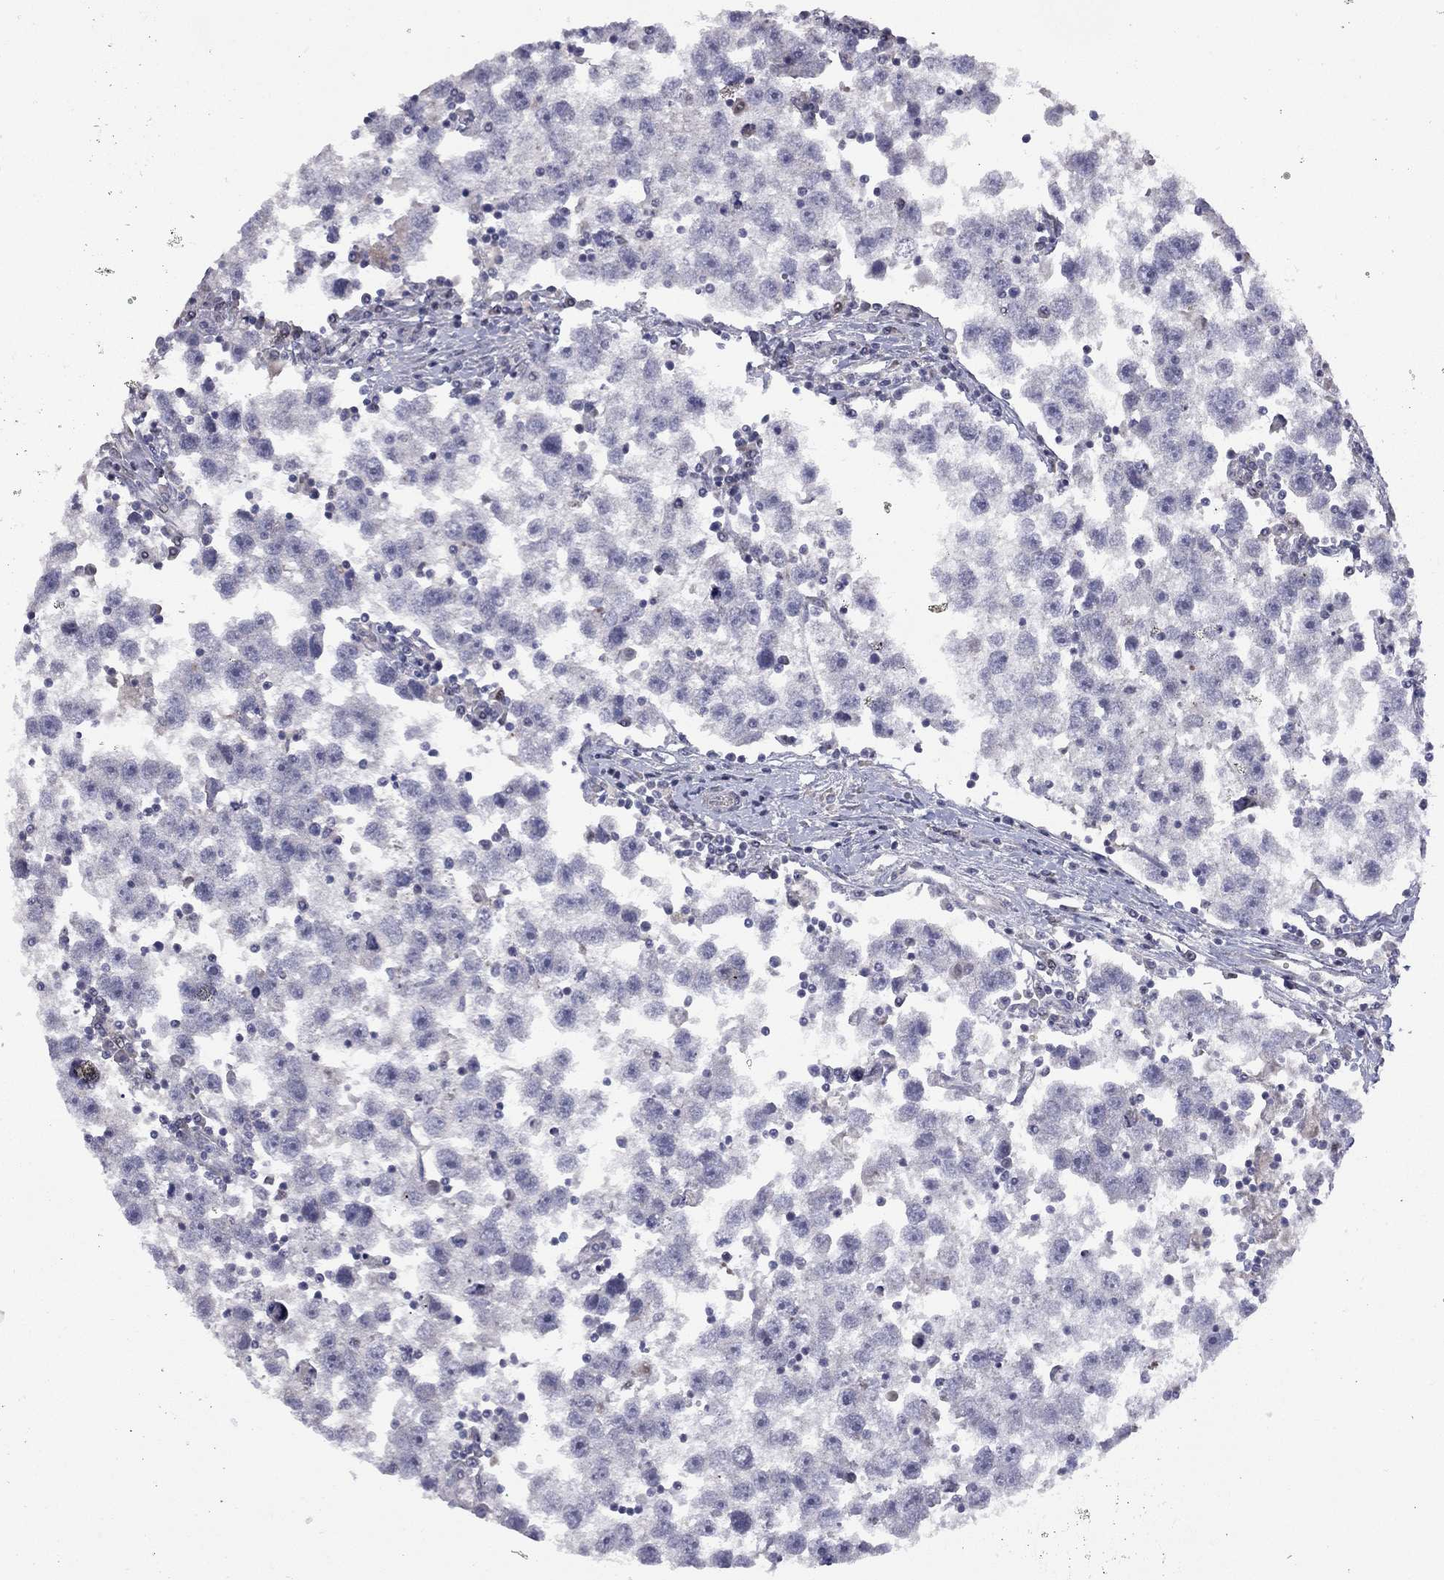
{"staining": {"intensity": "negative", "quantity": "none", "location": "none"}, "tissue": "testis cancer", "cell_type": "Tumor cells", "image_type": "cancer", "snomed": [{"axis": "morphology", "description": "Seminoma, NOS"}, {"axis": "topography", "description": "Testis"}], "caption": "Immunohistochemical staining of seminoma (testis) reveals no significant positivity in tumor cells.", "gene": "DUSP7", "patient": {"sex": "male", "age": 30}}